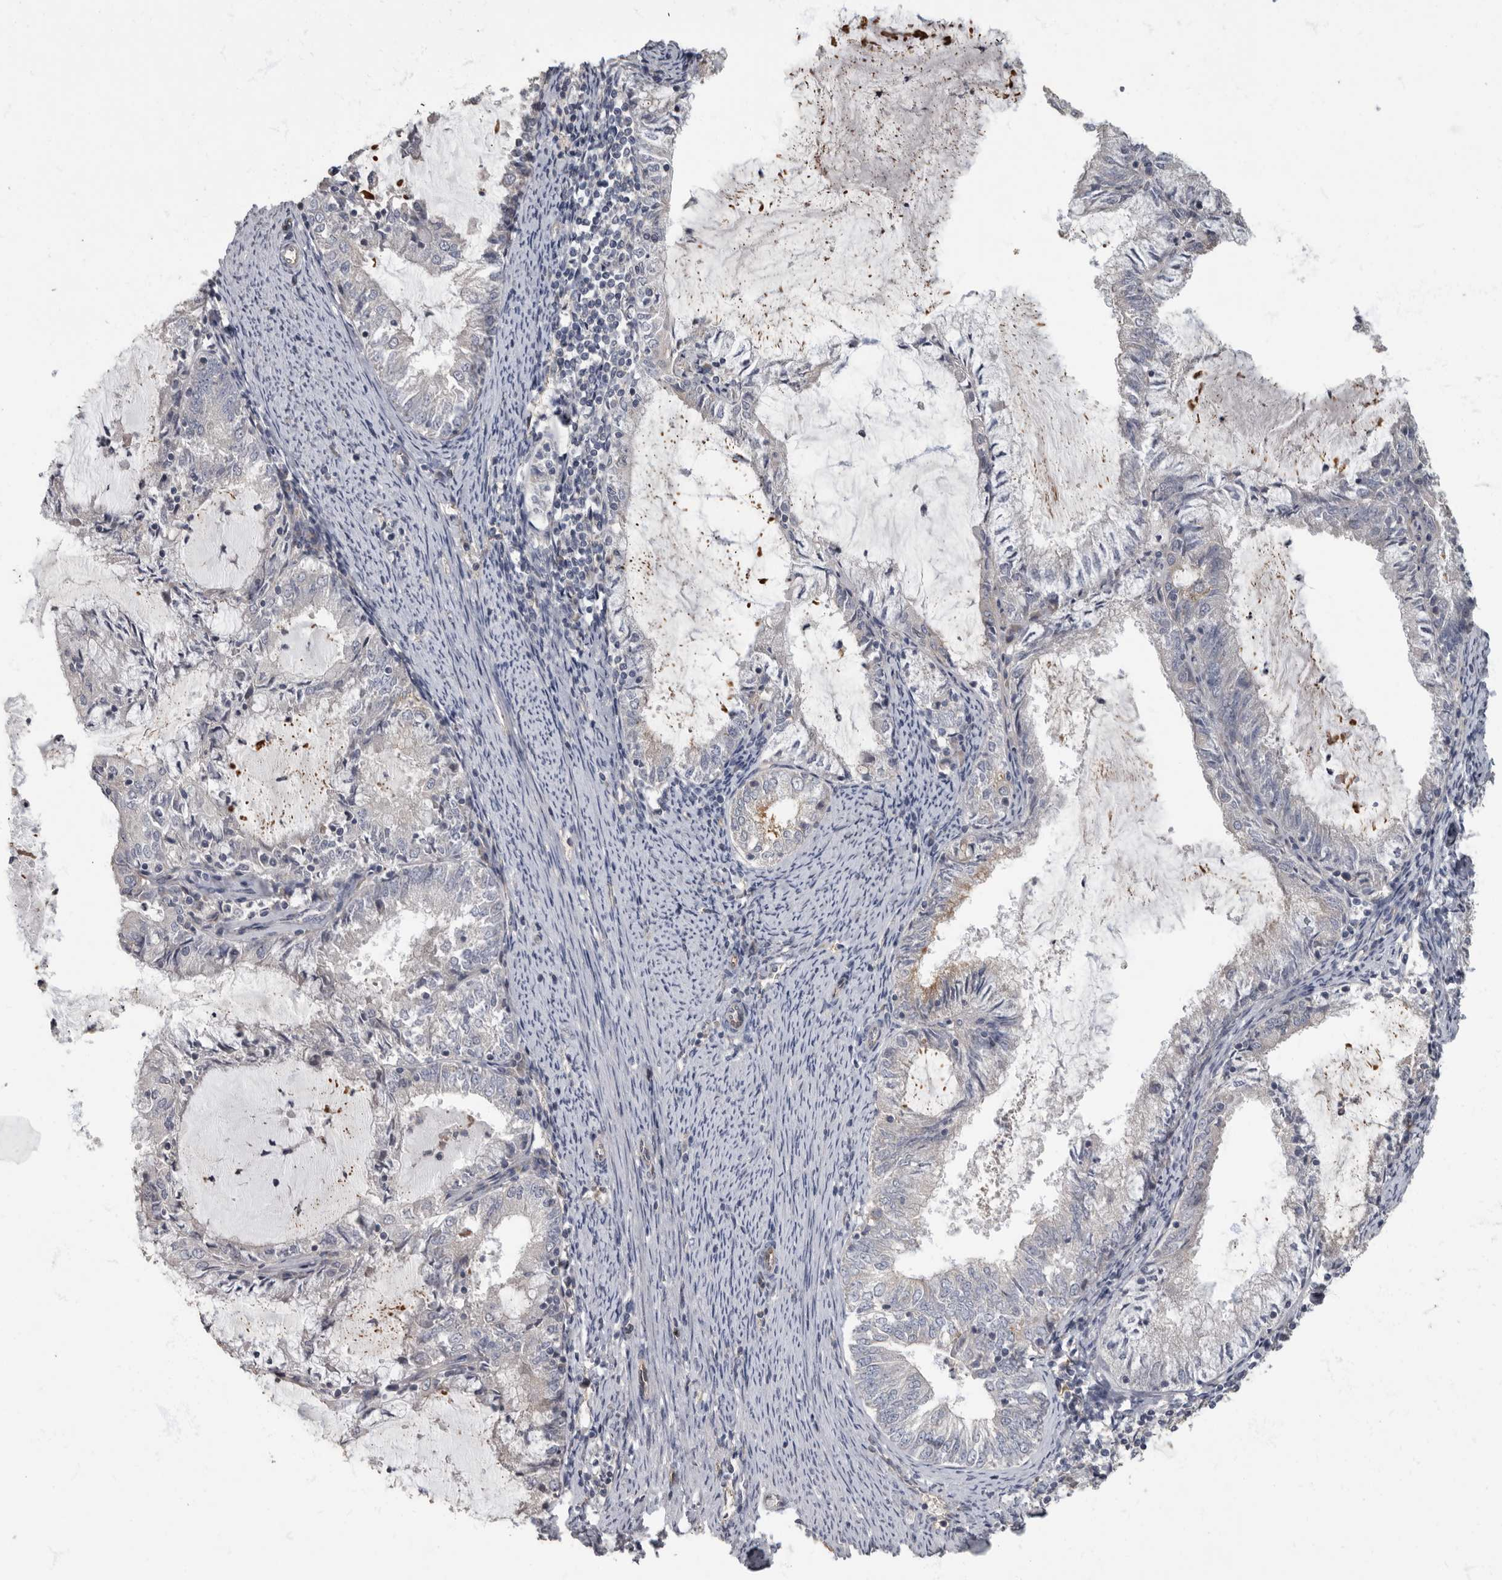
{"staining": {"intensity": "negative", "quantity": "none", "location": "none"}, "tissue": "endometrial cancer", "cell_type": "Tumor cells", "image_type": "cancer", "snomed": [{"axis": "morphology", "description": "Adenocarcinoma, NOS"}, {"axis": "topography", "description": "Endometrium"}], "caption": "The image reveals no significant positivity in tumor cells of adenocarcinoma (endometrial).", "gene": "PDK1", "patient": {"sex": "female", "age": 57}}